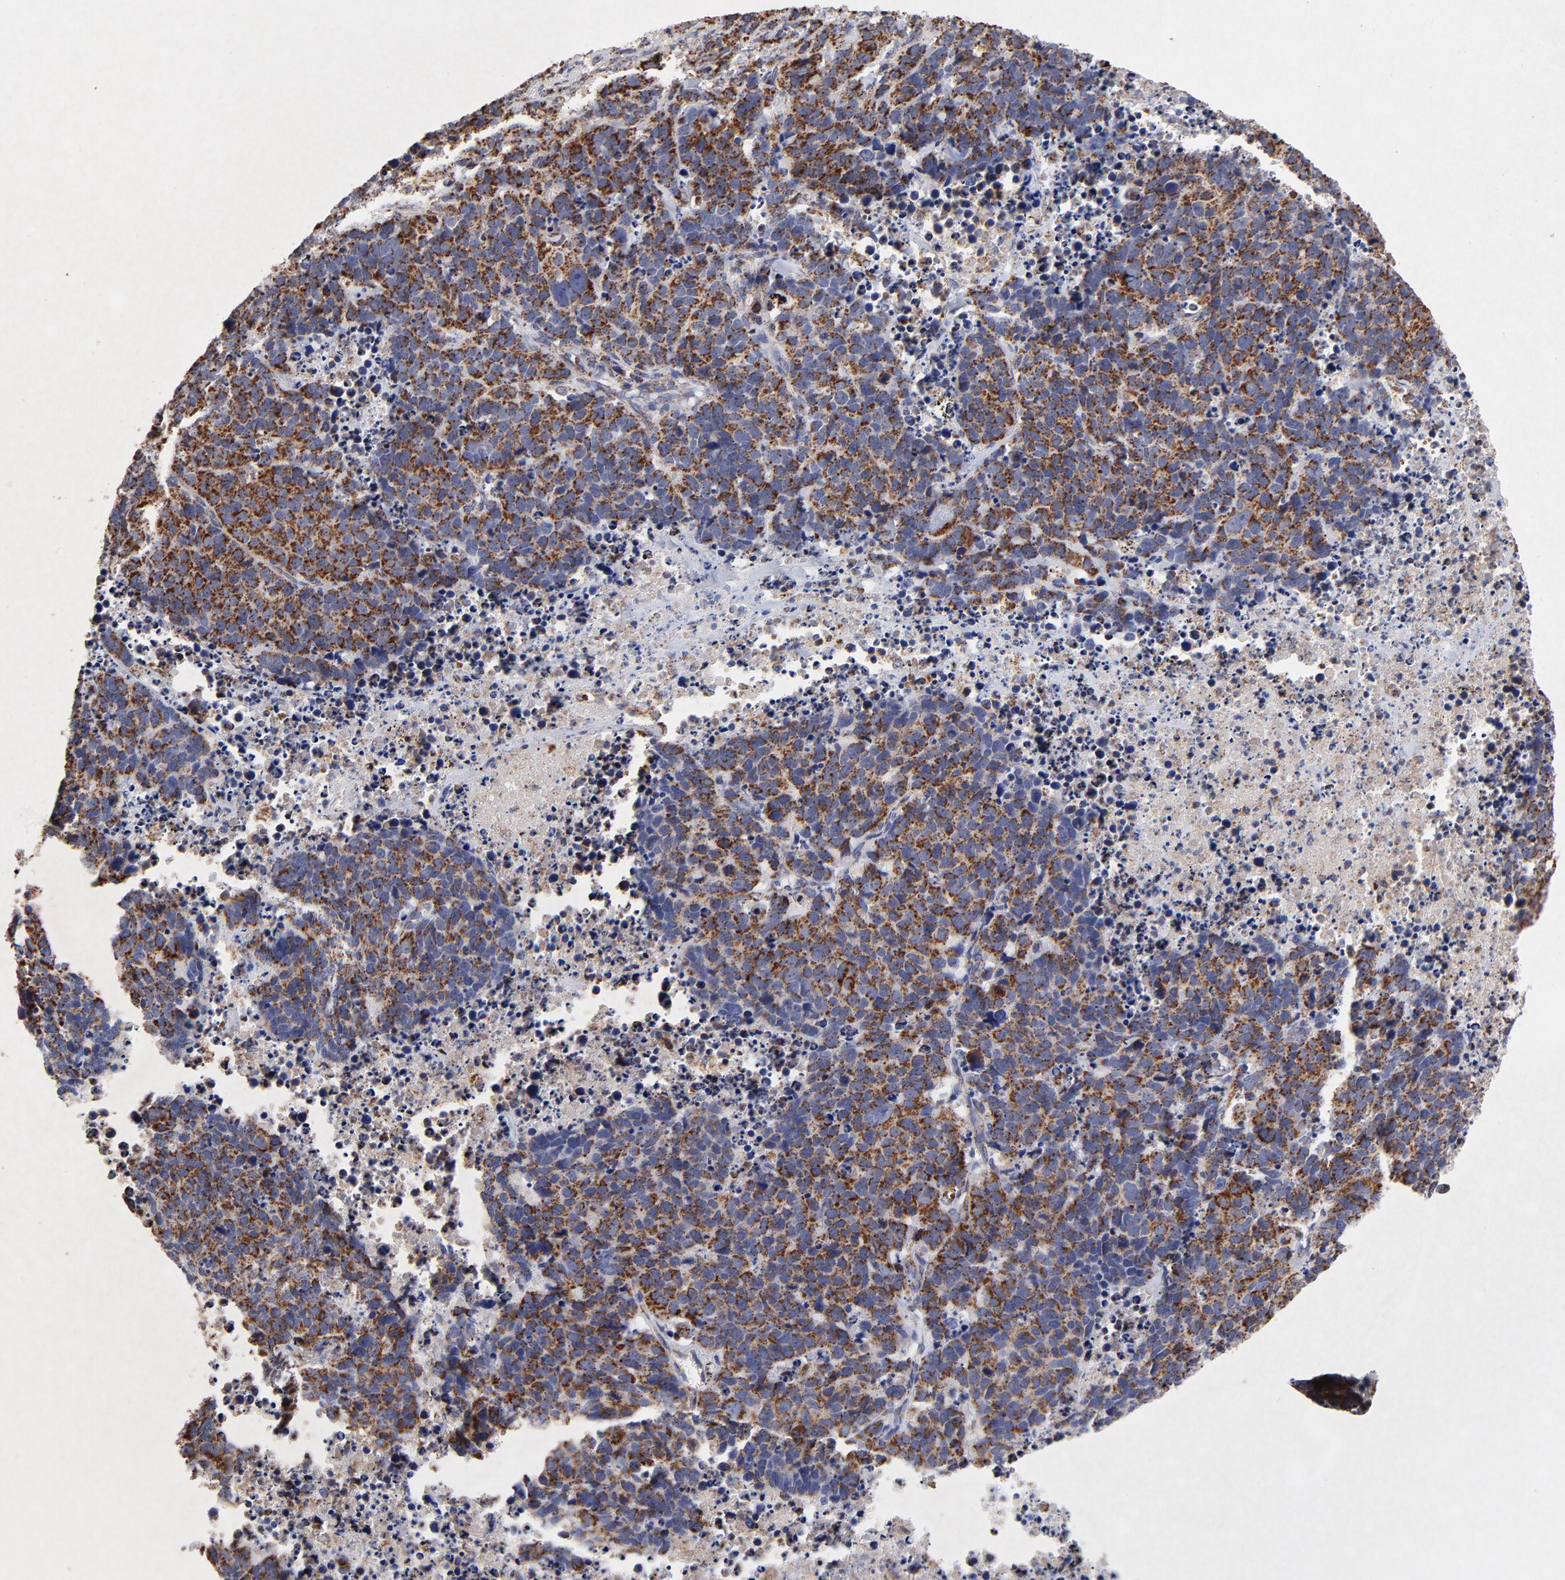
{"staining": {"intensity": "strong", "quantity": ">75%", "location": "cytoplasmic/membranous"}, "tissue": "lung cancer", "cell_type": "Tumor cells", "image_type": "cancer", "snomed": [{"axis": "morphology", "description": "Carcinoid, malignant, NOS"}, {"axis": "topography", "description": "Lung"}], "caption": "Immunohistochemical staining of human lung carcinoid (malignant) reveals high levels of strong cytoplasmic/membranous positivity in about >75% of tumor cells.", "gene": "SSBP1", "patient": {"sex": "male", "age": 60}}